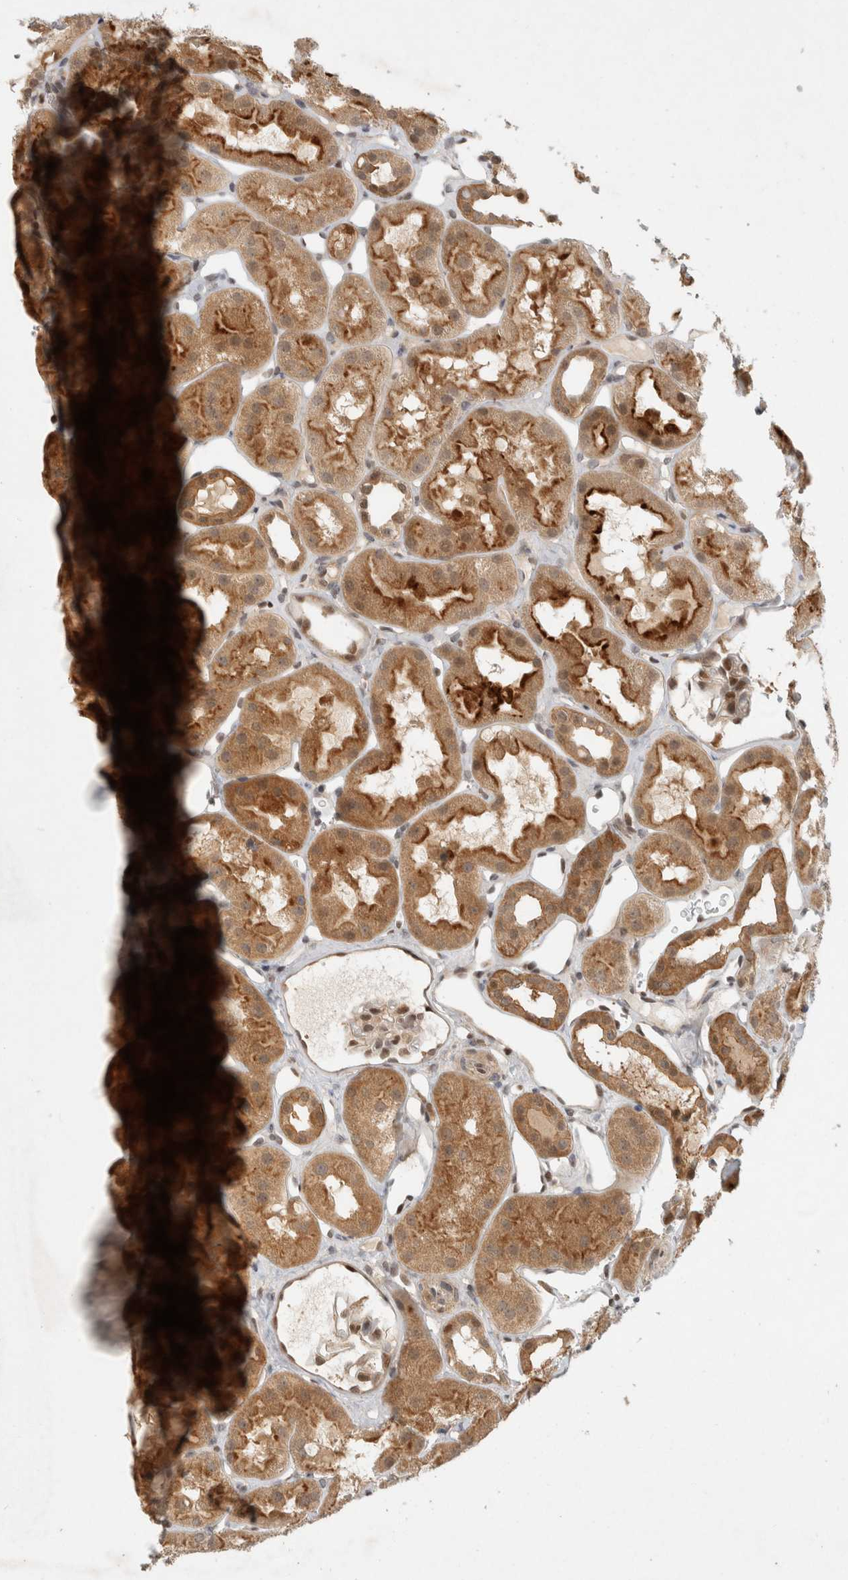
{"staining": {"intensity": "weak", "quantity": "25%-75%", "location": "cytoplasmic/membranous,nuclear"}, "tissue": "kidney", "cell_type": "Cells in glomeruli", "image_type": "normal", "snomed": [{"axis": "morphology", "description": "Normal tissue, NOS"}, {"axis": "topography", "description": "Kidney"}], "caption": "Kidney stained with a brown dye demonstrates weak cytoplasmic/membranous,nuclear positive staining in about 25%-75% of cells in glomeruli.", "gene": "KDM8", "patient": {"sex": "male", "age": 16}}